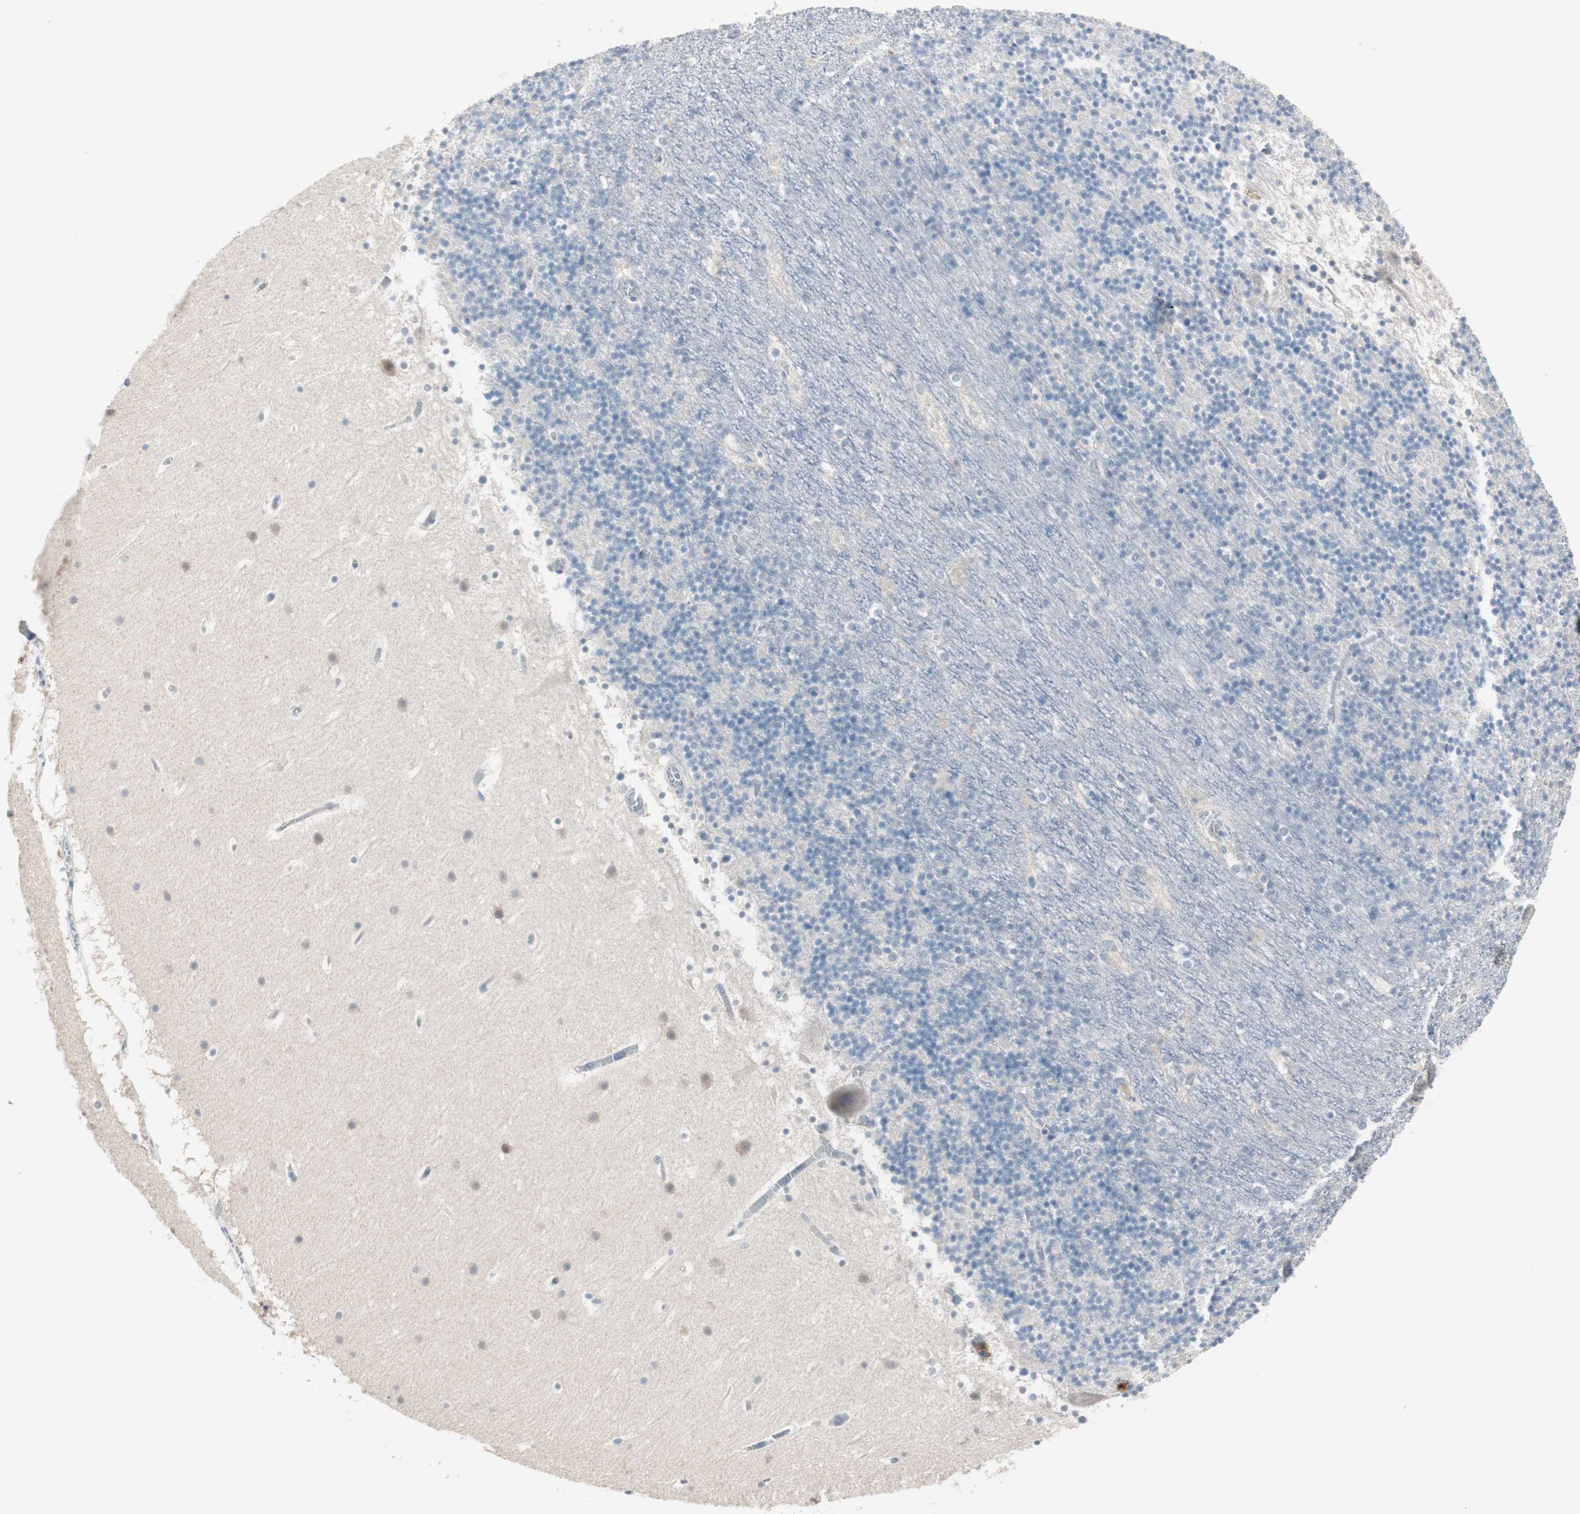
{"staining": {"intensity": "negative", "quantity": "none", "location": "none"}, "tissue": "cerebellum", "cell_type": "Cells in granular layer", "image_type": "normal", "snomed": [{"axis": "morphology", "description": "Normal tissue, NOS"}, {"axis": "topography", "description": "Cerebellum"}], "caption": "Immunohistochemistry (IHC) photomicrograph of benign human cerebellum stained for a protein (brown), which exhibits no positivity in cells in granular layer.", "gene": "KHK", "patient": {"sex": "male", "age": 45}}